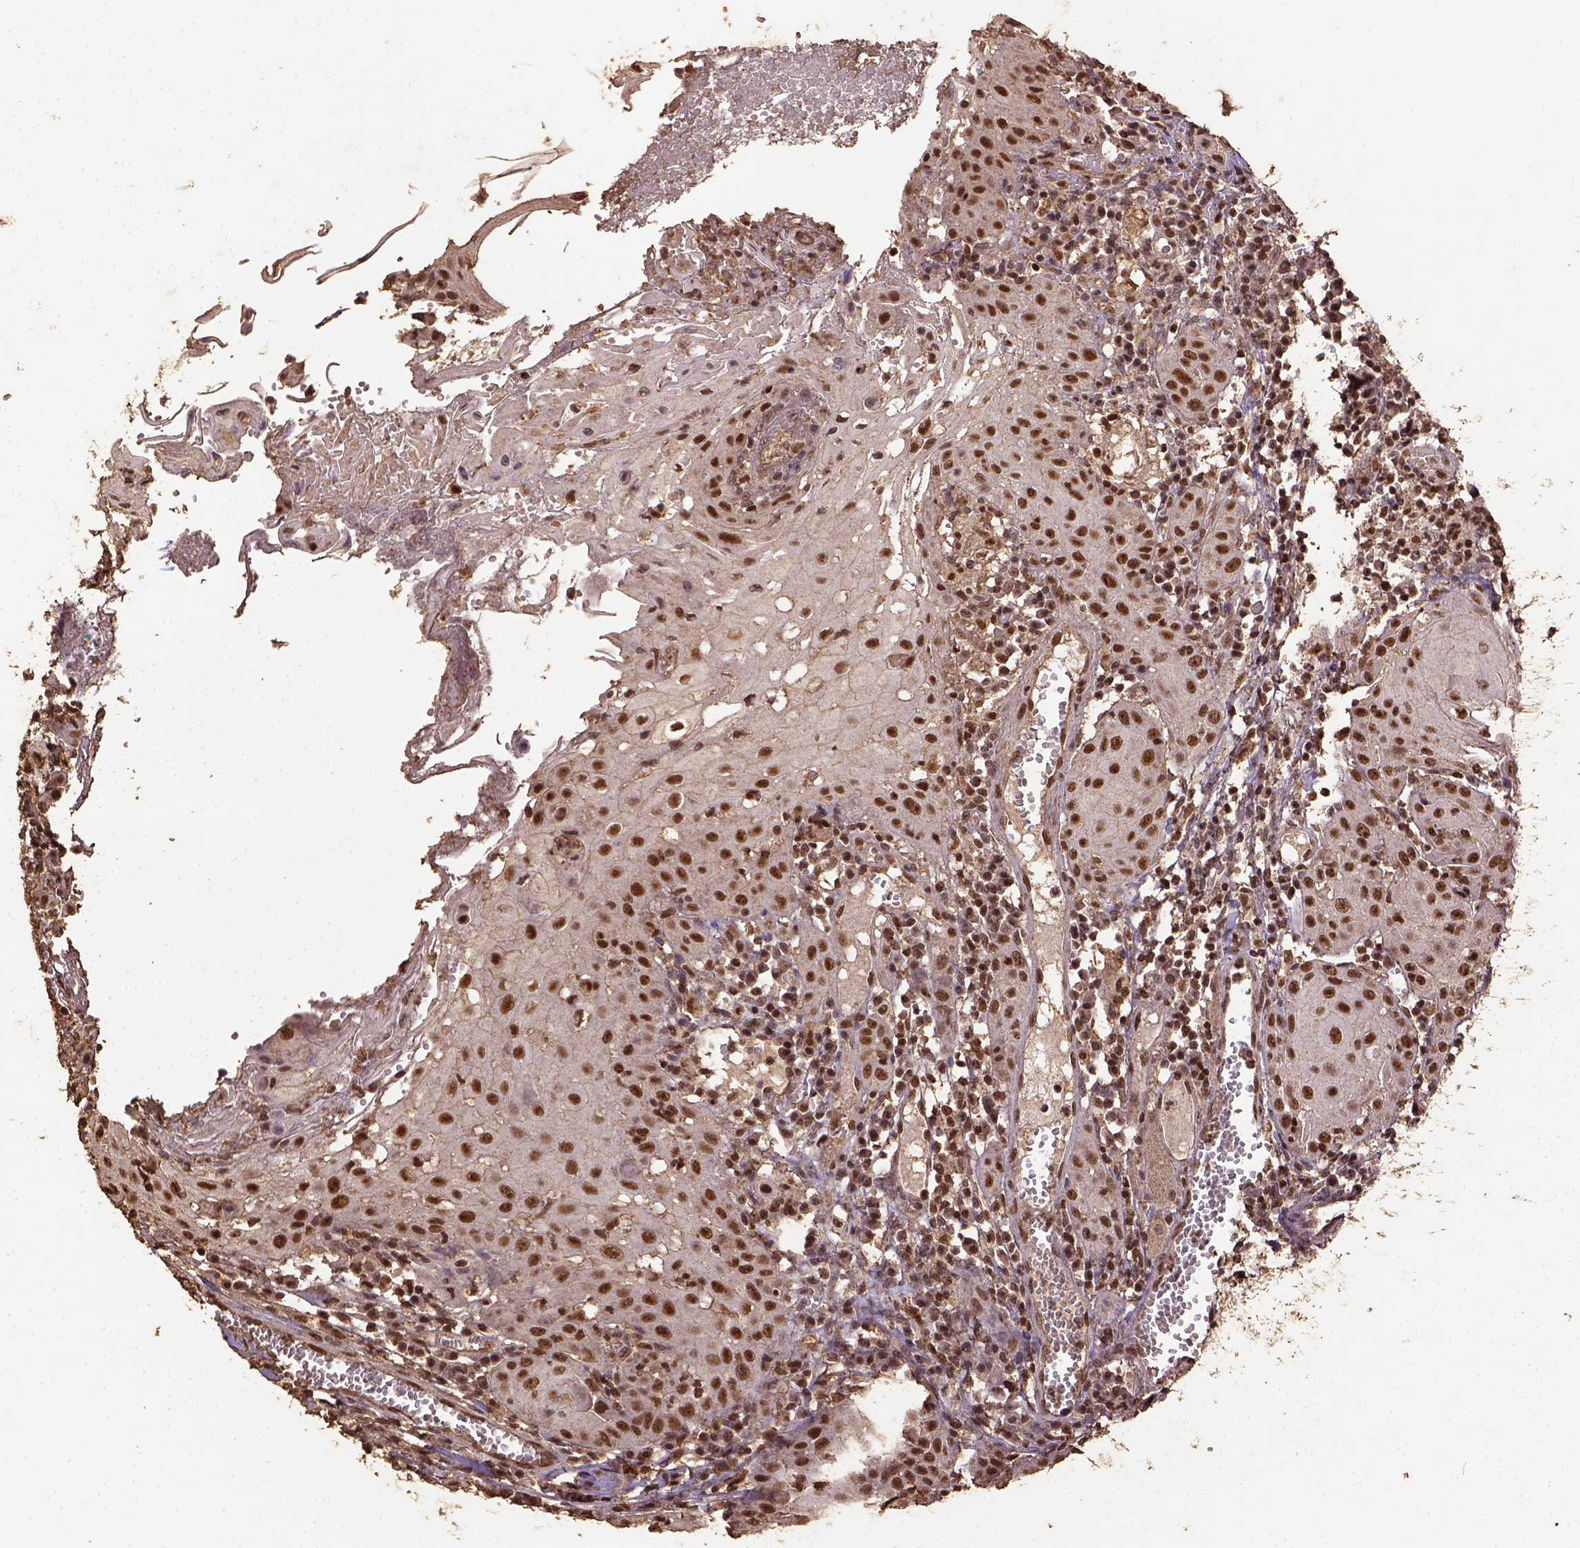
{"staining": {"intensity": "strong", "quantity": ">75%", "location": "nuclear"}, "tissue": "head and neck cancer", "cell_type": "Tumor cells", "image_type": "cancer", "snomed": [{"axis": "morphology", "description": "Squamous cell carcinoma, NOS"}, {"axis": "topography", "description": "Head-Neck"}], "caption": "A micrograph of head and neck cancer (squamous cell carcinoma) stained for a protein shows strong nuclear brown staining in tumor cells.", "gene": "NACC1", "patient": {"sex": "female", "age": 80}}